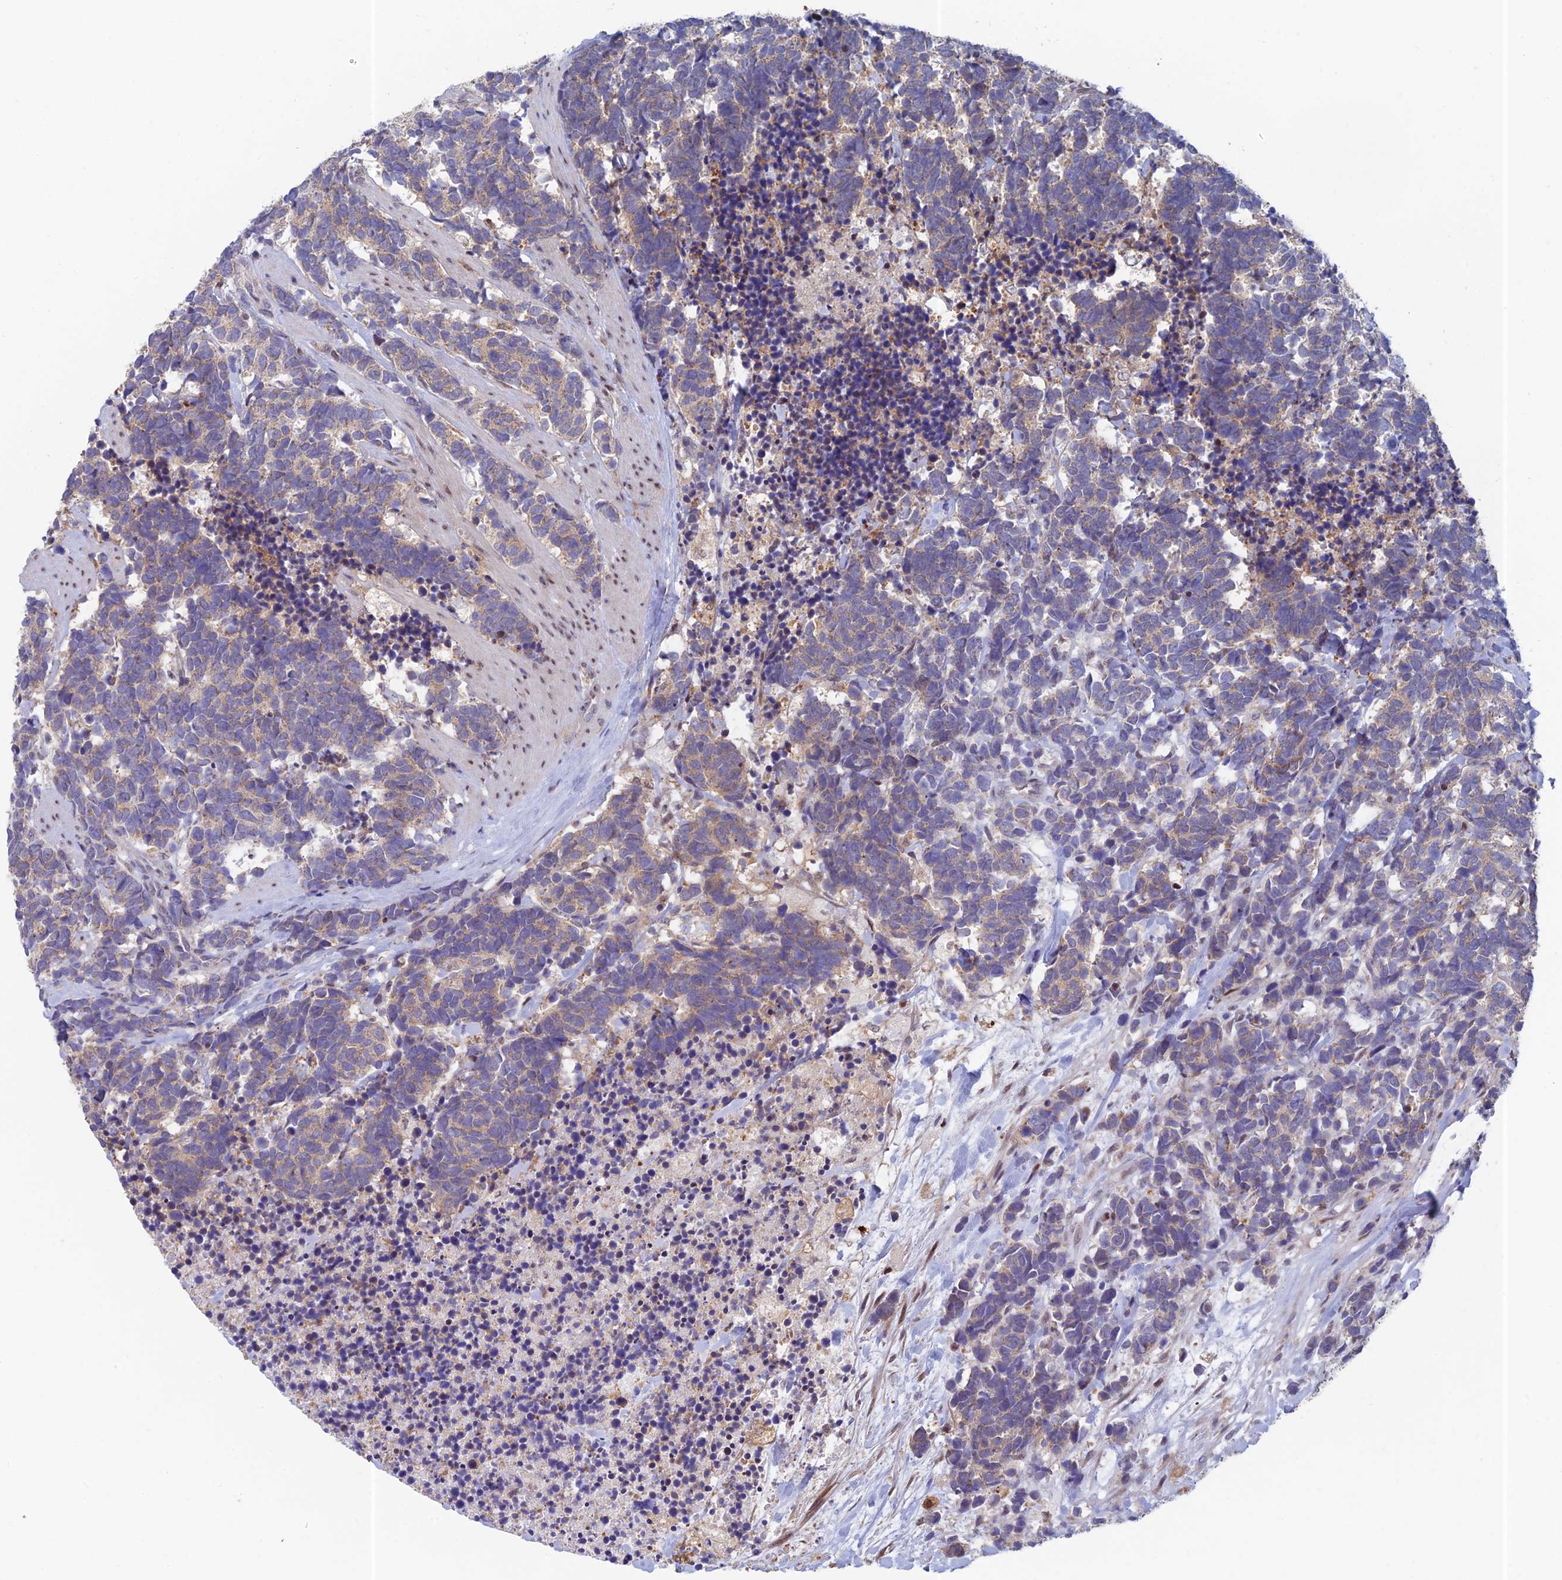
{"staining": {"intensity": "weak", "quantity": ">75%", "location": "cytoplasmic/membranous"}, "tissue": "carcinoid", "cell_type": "Tumor cells", "image_type": "cancer", "snomed": [{"axis": "morphology", "description": "Carcinoma, NOS"}, {"axis": "morphology", "description": "Carcinoid, malignant, NOS"}, {"axis": "topography", "description": "Prostate"}], "caption": "A brown stain shows weak cytoplasmic/membranous positivity of a protein in carcinoid tumor cells. (Stains: DAB in brown, nuclei in blue, Microscopy: brightfield microscopy at high magnification).", "gene": "MRPL17", "patient": {"sex": "male", "age": 57}}